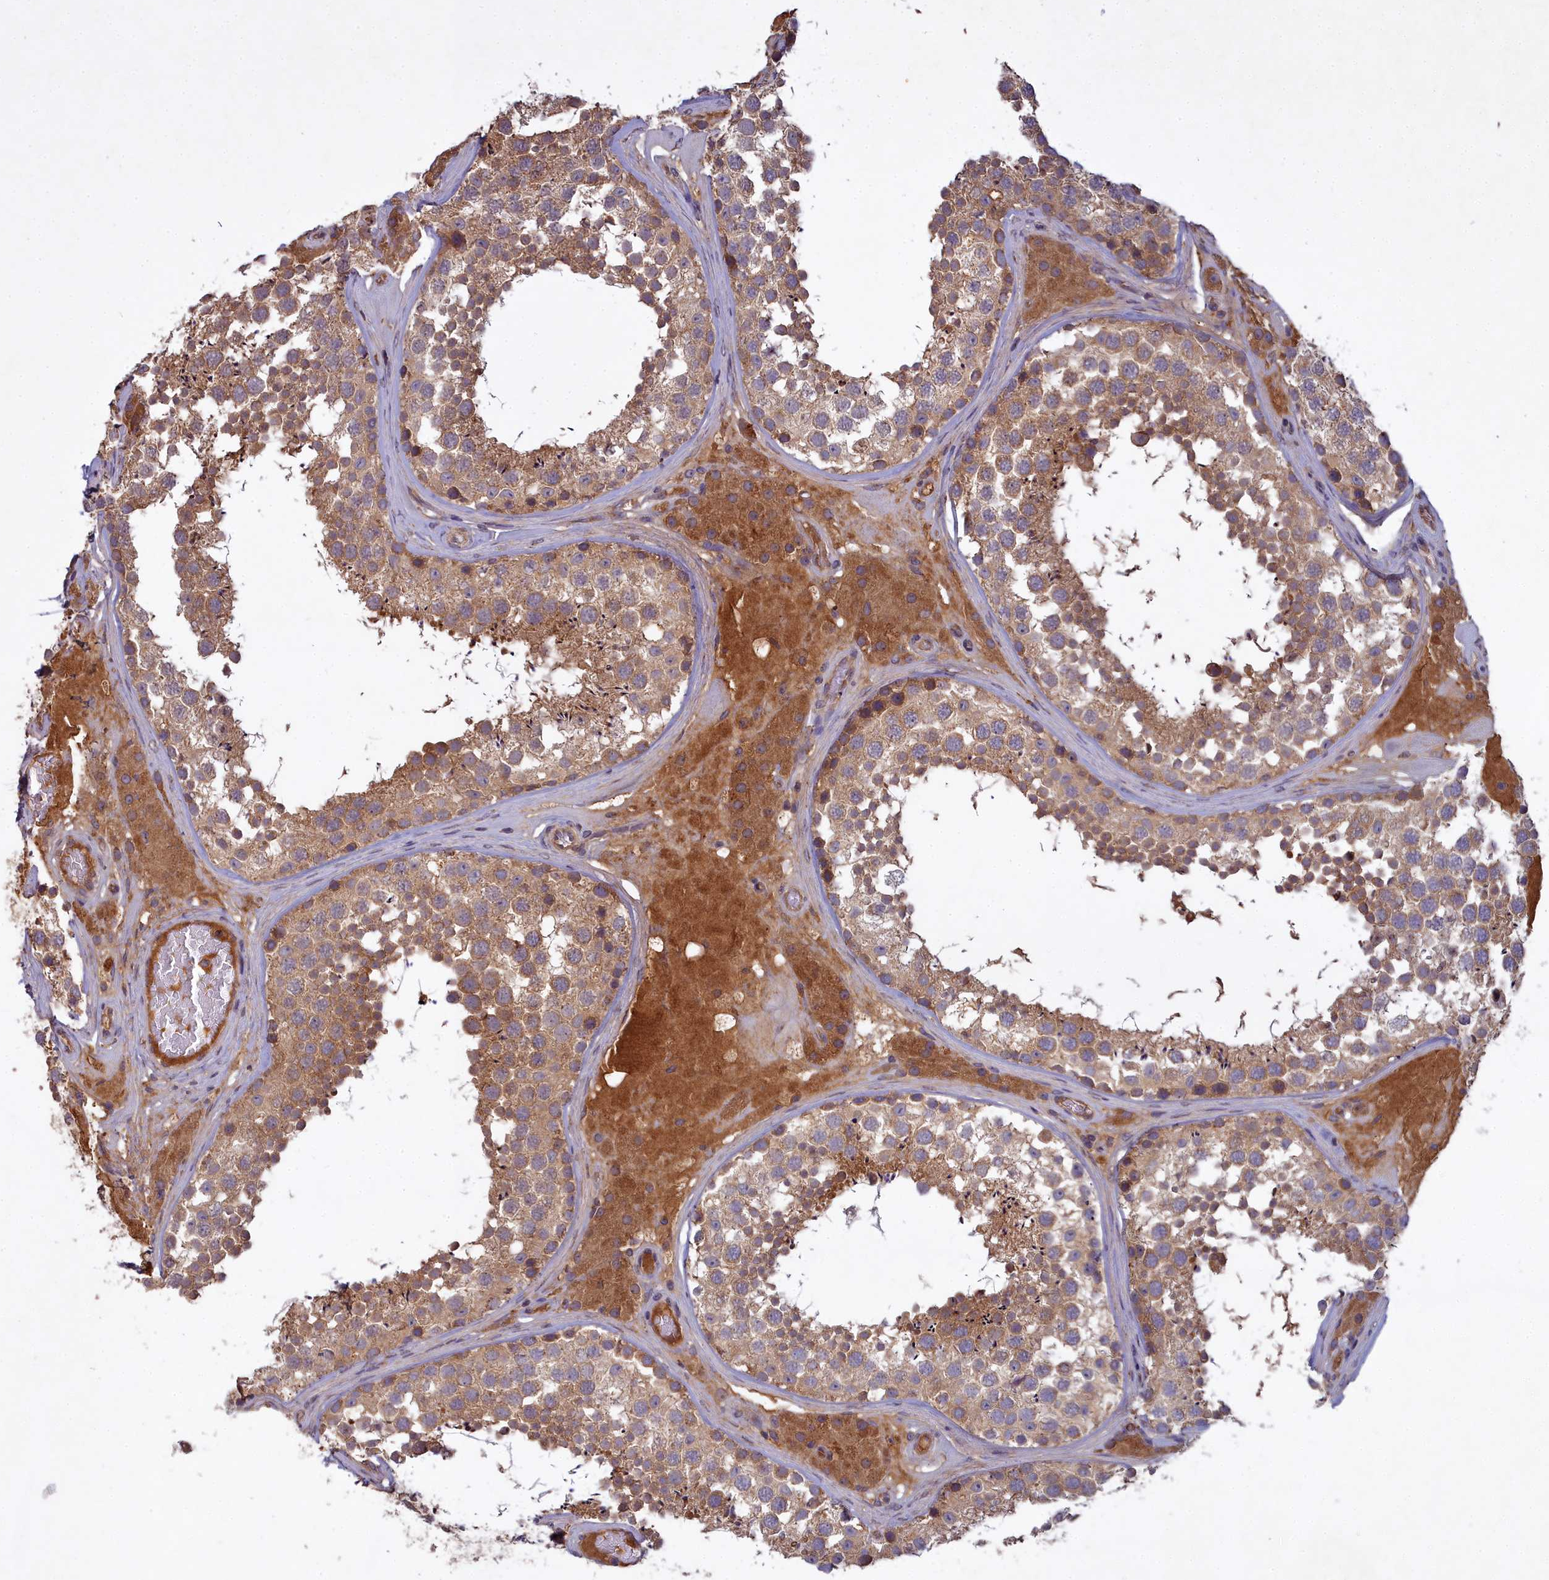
{"staining": {"intensity": "moderate", "quantity": ">75%", "location": "cytoplasmic/membranous"}, "tissue": "testis", "cell_type": "Cells in seminiferous ducts", "image_type": "normal", "snomed": [{"axis": "morphology", "description": "Normal tissue, NOS"}, {"axis": "topography", "description": "Testis"}], "caption": "IHC photomicrograph of unremarkable testis: testis stained using IHC displays medium levels of moderate protein expression localized specifically in the cytoplasmic/membranous of cells in seminiferous ducts, appearing as a cytoplasmic/membranous brown color.", "gene": "CCDC167", "patient": {"sex": "male", "age": 46}}